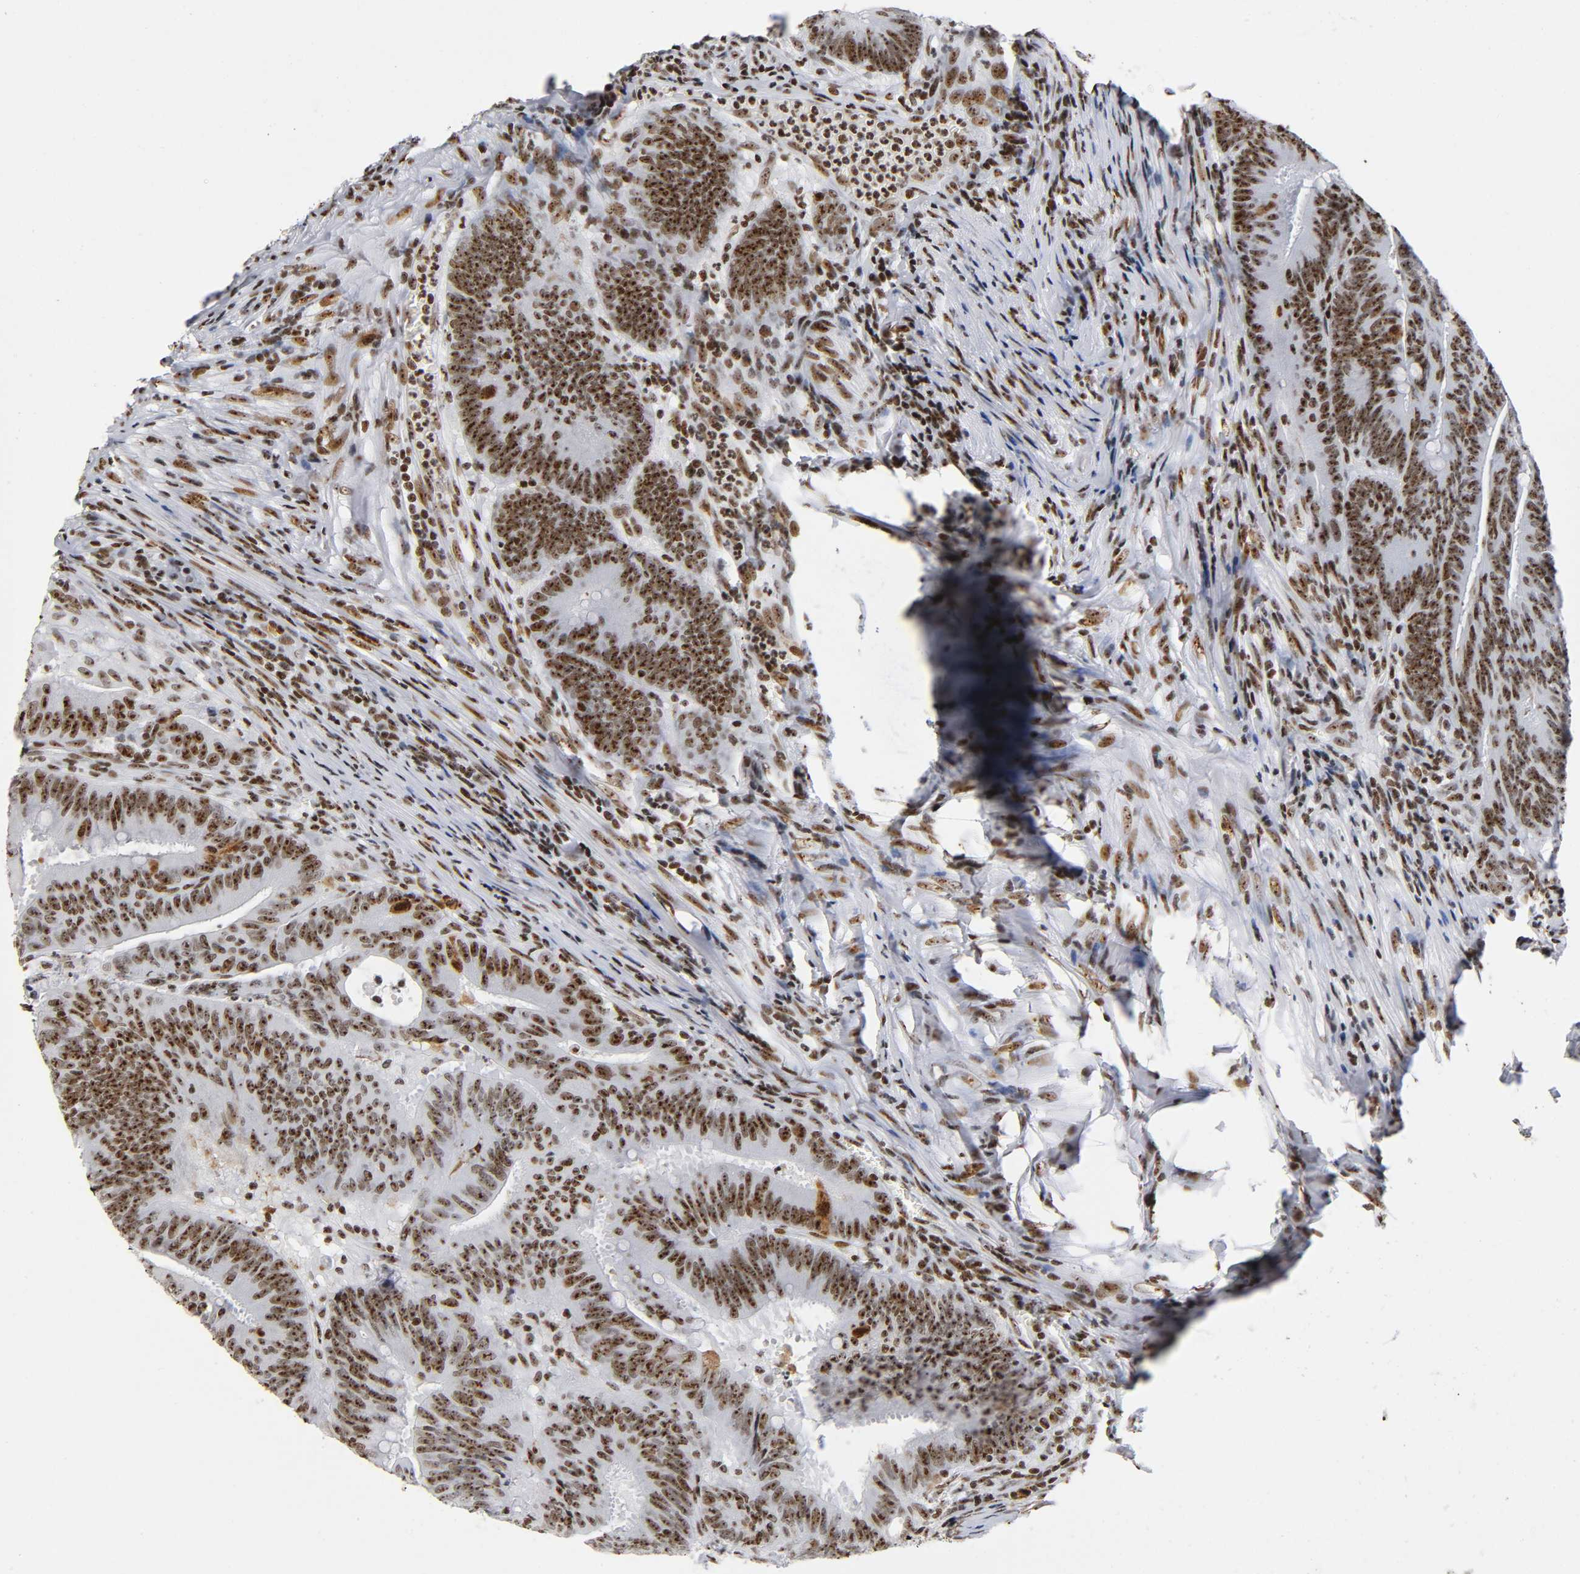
{"staining": {"intensity": "strong", "quantity": ">75%", "location": "nuclear"}, "tissue": "colorectal cancer", "cell_type": "Tumor cells", "image_type": "cancer", "snomed": [{"axis": "morphology", "description": "Adenocarcinoma, NOS"}, {"axis": "topography", "description": "Colon"}], "caption": "Immunohistochemistry (IHC) of adenocarcinoma (colorectal) reveals high levels of strong nuclear expression in about >75% of tumor cells. The staining was performed using DAB, with brown indicating positive protein expression. Nuclei are stained blue with hematoxylin.", "gene": "UBTF", "patient": {"sex": "male", "age": 45}}